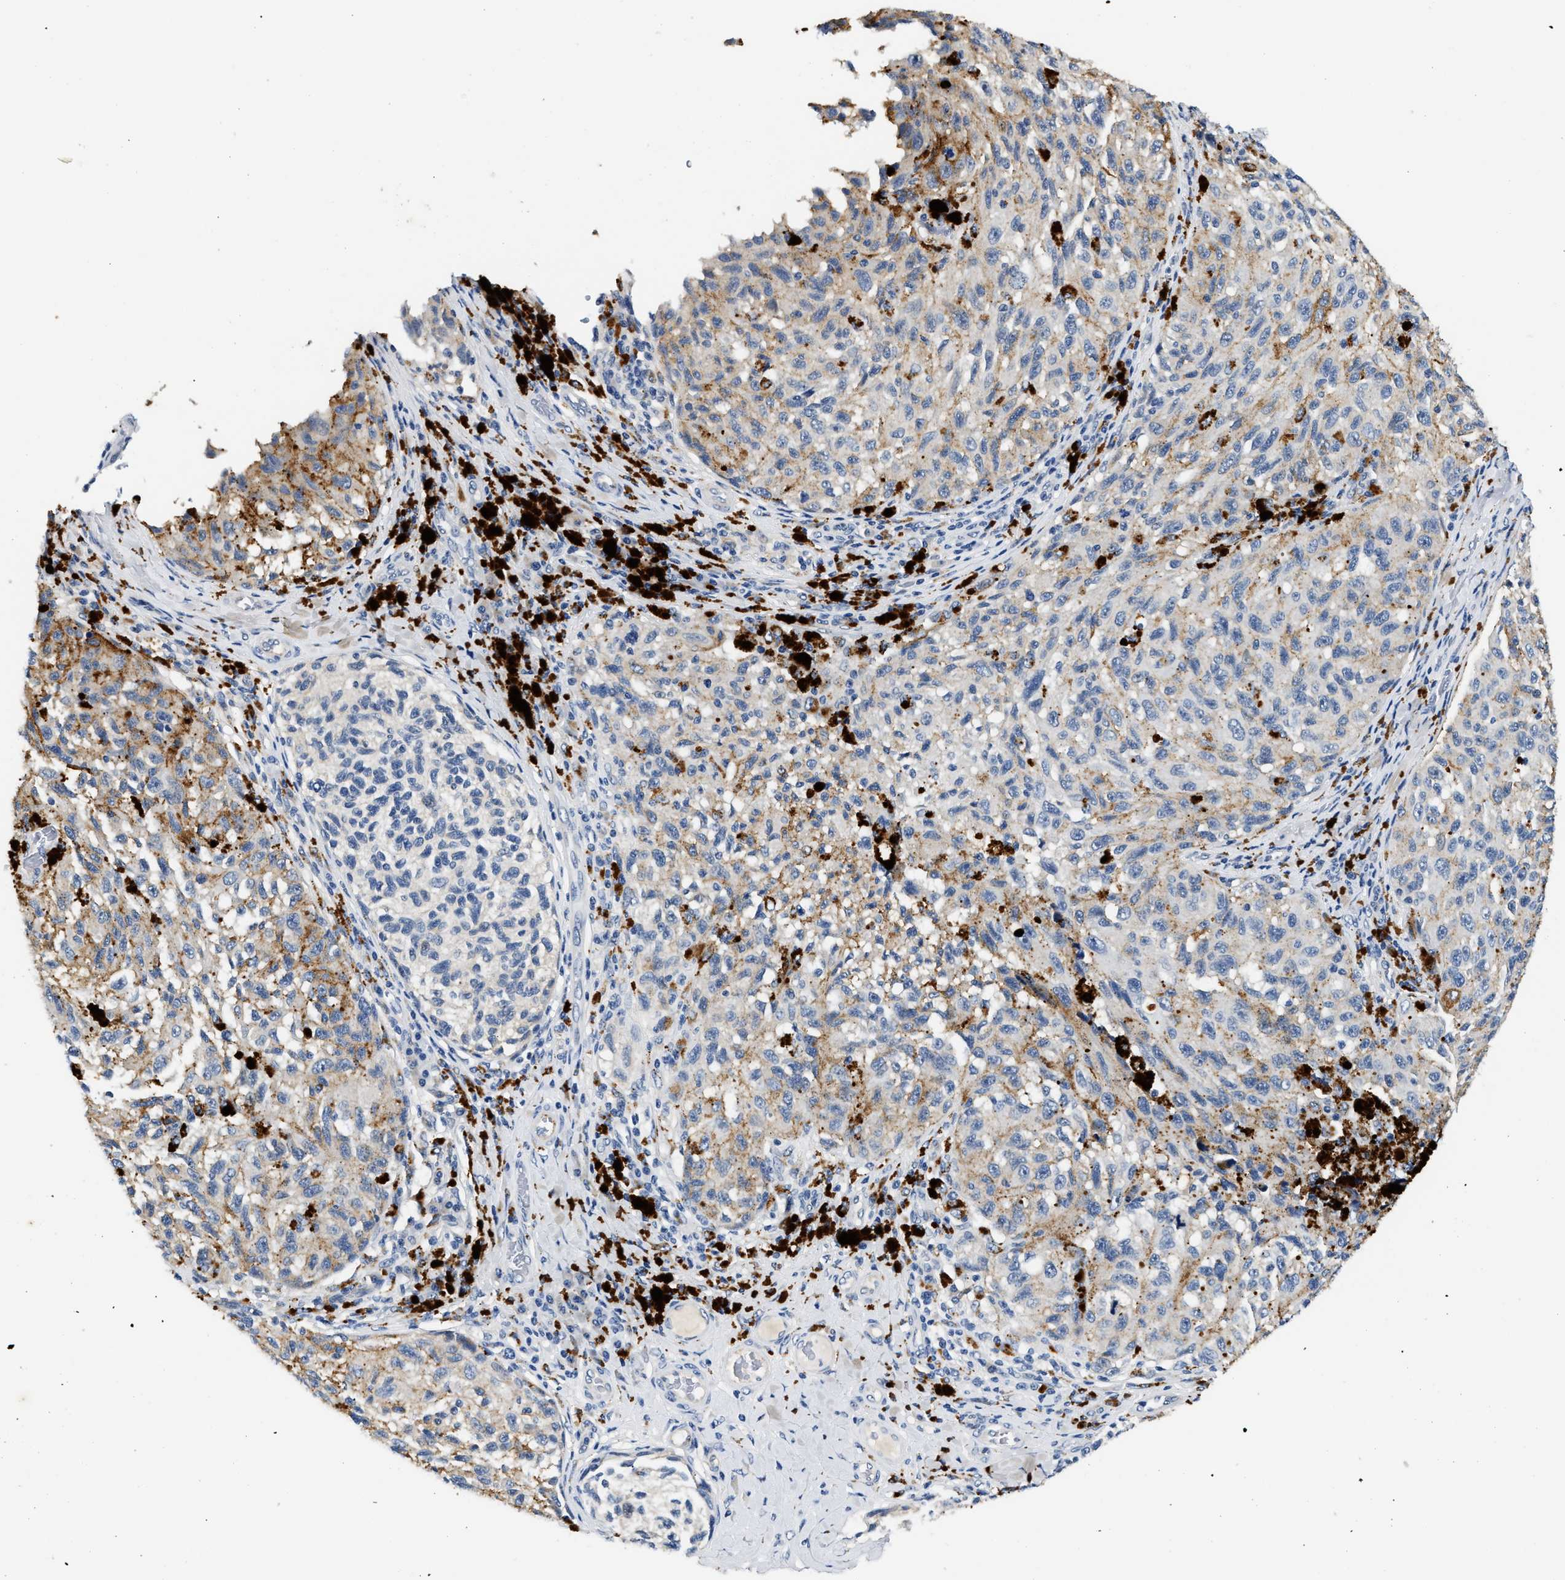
{"staining": {"intensity": "weak", "quantity": "<25%", "location": "cytoplasmic/membranous"}, "tissue": "melanoma", "cell_type": "Tumor cells", "image_type": "cancer", "snomed": [{"axis": "morphology", "description": "Malignant melanoma, NOS"}, {"axis": "topography", "description": "Skin"}], "caption": "Tumor cells show no significant protein expression in malignant melanoma. (Immunohistochemistry (ihc), brightfield microscopy, high magnification).", "gene": "MED22", "patient": {"sex": "female", "age": 73}}